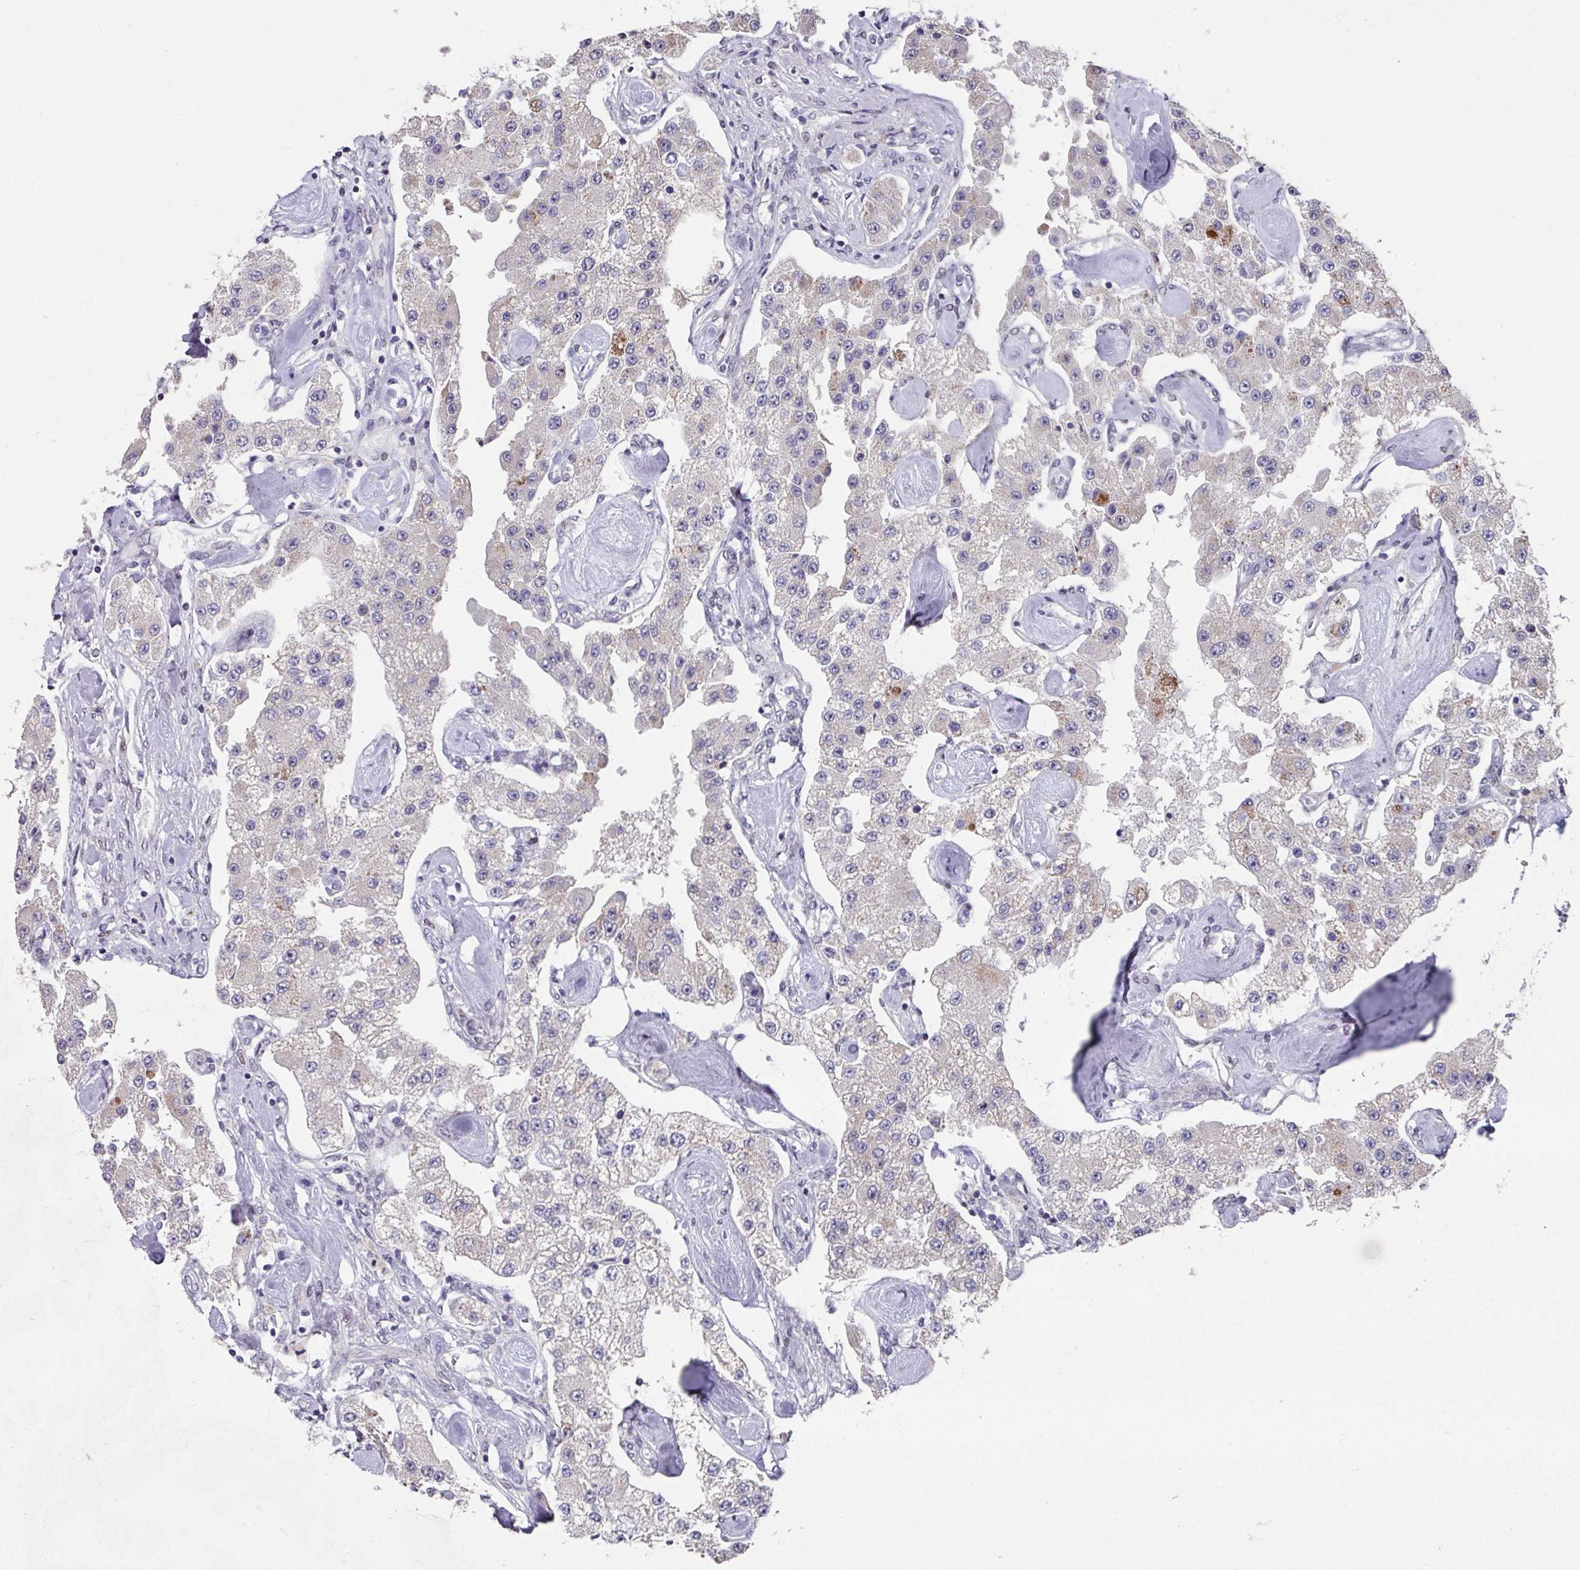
{"staining": {"intensity": "moderate", "quantity": "<25%", "location": "cytoplasmic/membranous"}, "tissue": "carcinoid", "cell_type": "Tumor cells", "image_type": "cancer", "snomed": [{"axis": "morphology", "description": "Carcinoid, malignant, NOS"}, {"axis": "topography", "description": "Pancreas"}], "caption": "A brown stain shows moderate cytoplasmic/membranous staining of a protein in human carcinoid tumor cells.", "gene": "CBX7", "patient": {"sex": "male", "age": 41}}